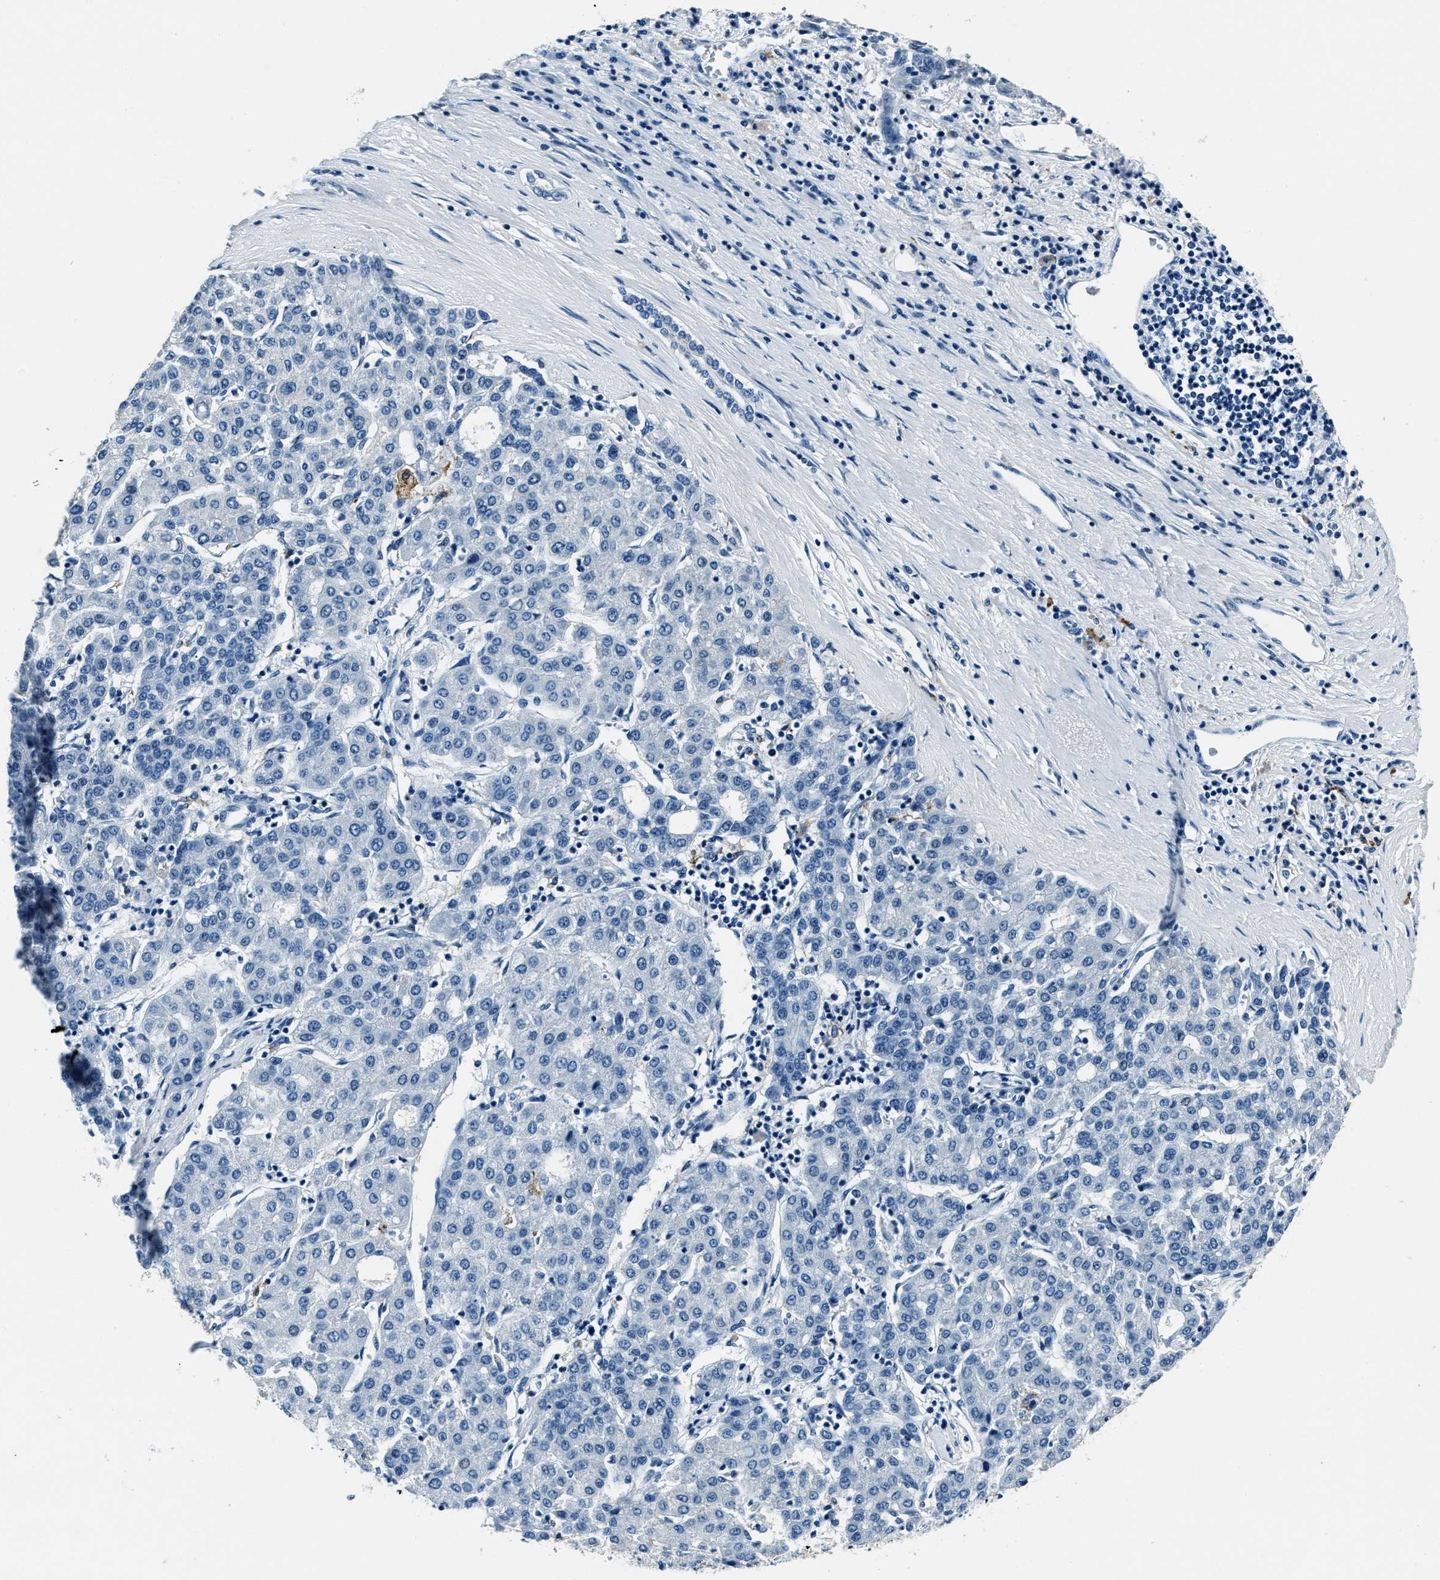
{"staining": {"intensity": "negative", "quantity": "none", "location": "none"}, "tissue": "liver cancer", "cell_type": "Tumor cells", "image_type": "cancer", "snomed": [{"axis": "morphology", "description": "Carcinoma, Hepatocellular, NOS"}, {"axis": "topography", "description": "Liver"}], "caption": "Tumor cells are negative for protein expression in human hepatocellular carcinoma (liver).", "gene": "PTPDC1", "patient": {"sex": "male", "age": 65}}